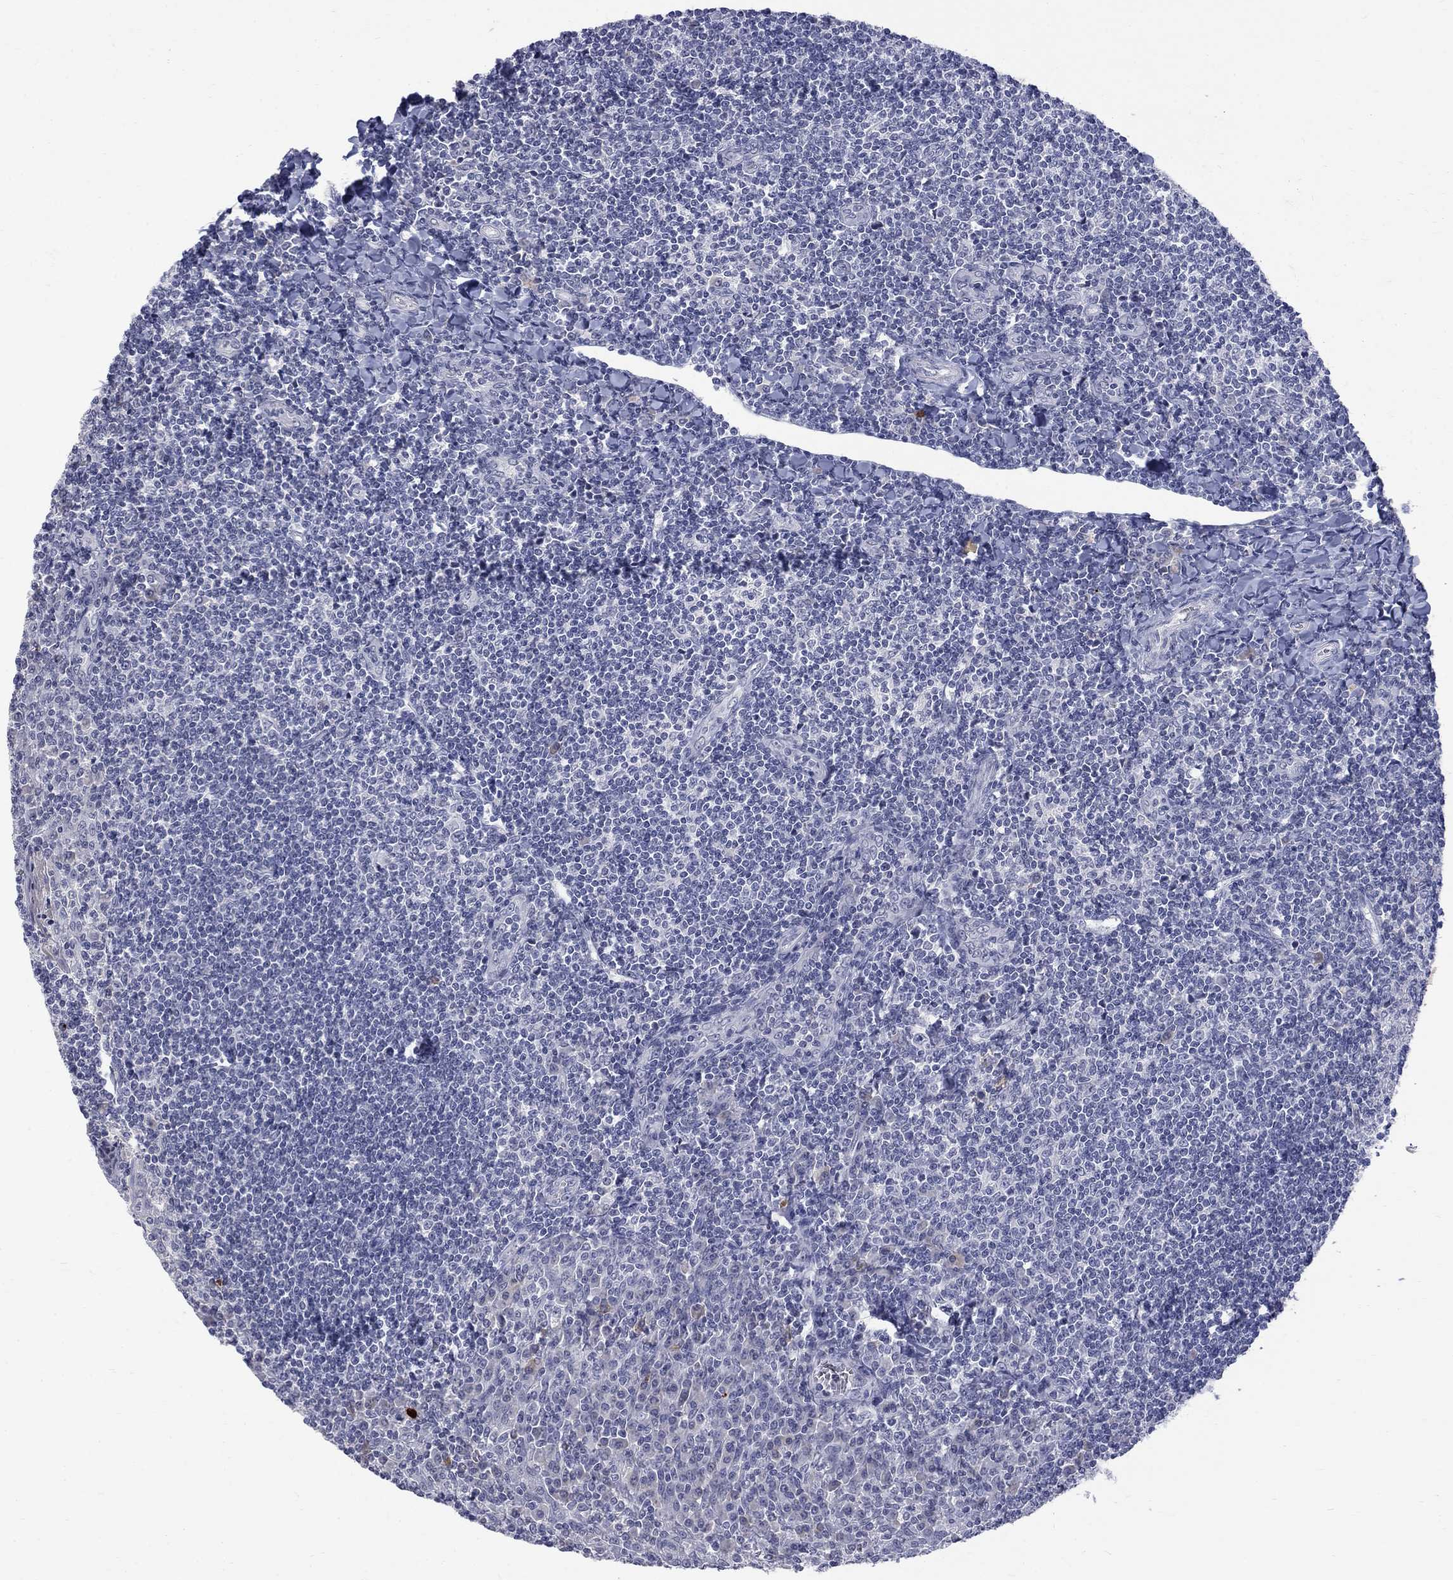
{"staining": {"intensity": "negative", "quantity": "none", "location": "none"}, "tissue": "tonsil", "cell_type": "Germinal center cells", "image_type": "normal", "snomed": [{"axis": "morphology", "description": "Normal tissue, NOS"}, {"axis": "topography", "description": "Tonsil"}], "caption": "Immunohistochemistry image of unremarkable tonsil: tonsil stained with DAB (3,3'-diaminobenzidine) displays no significant protein positivity in germinal center cells. (DAB immunohistochemistry, high magnification).", "gene": "CTNND2", "patient": {"sex": "female", "age": 12}}